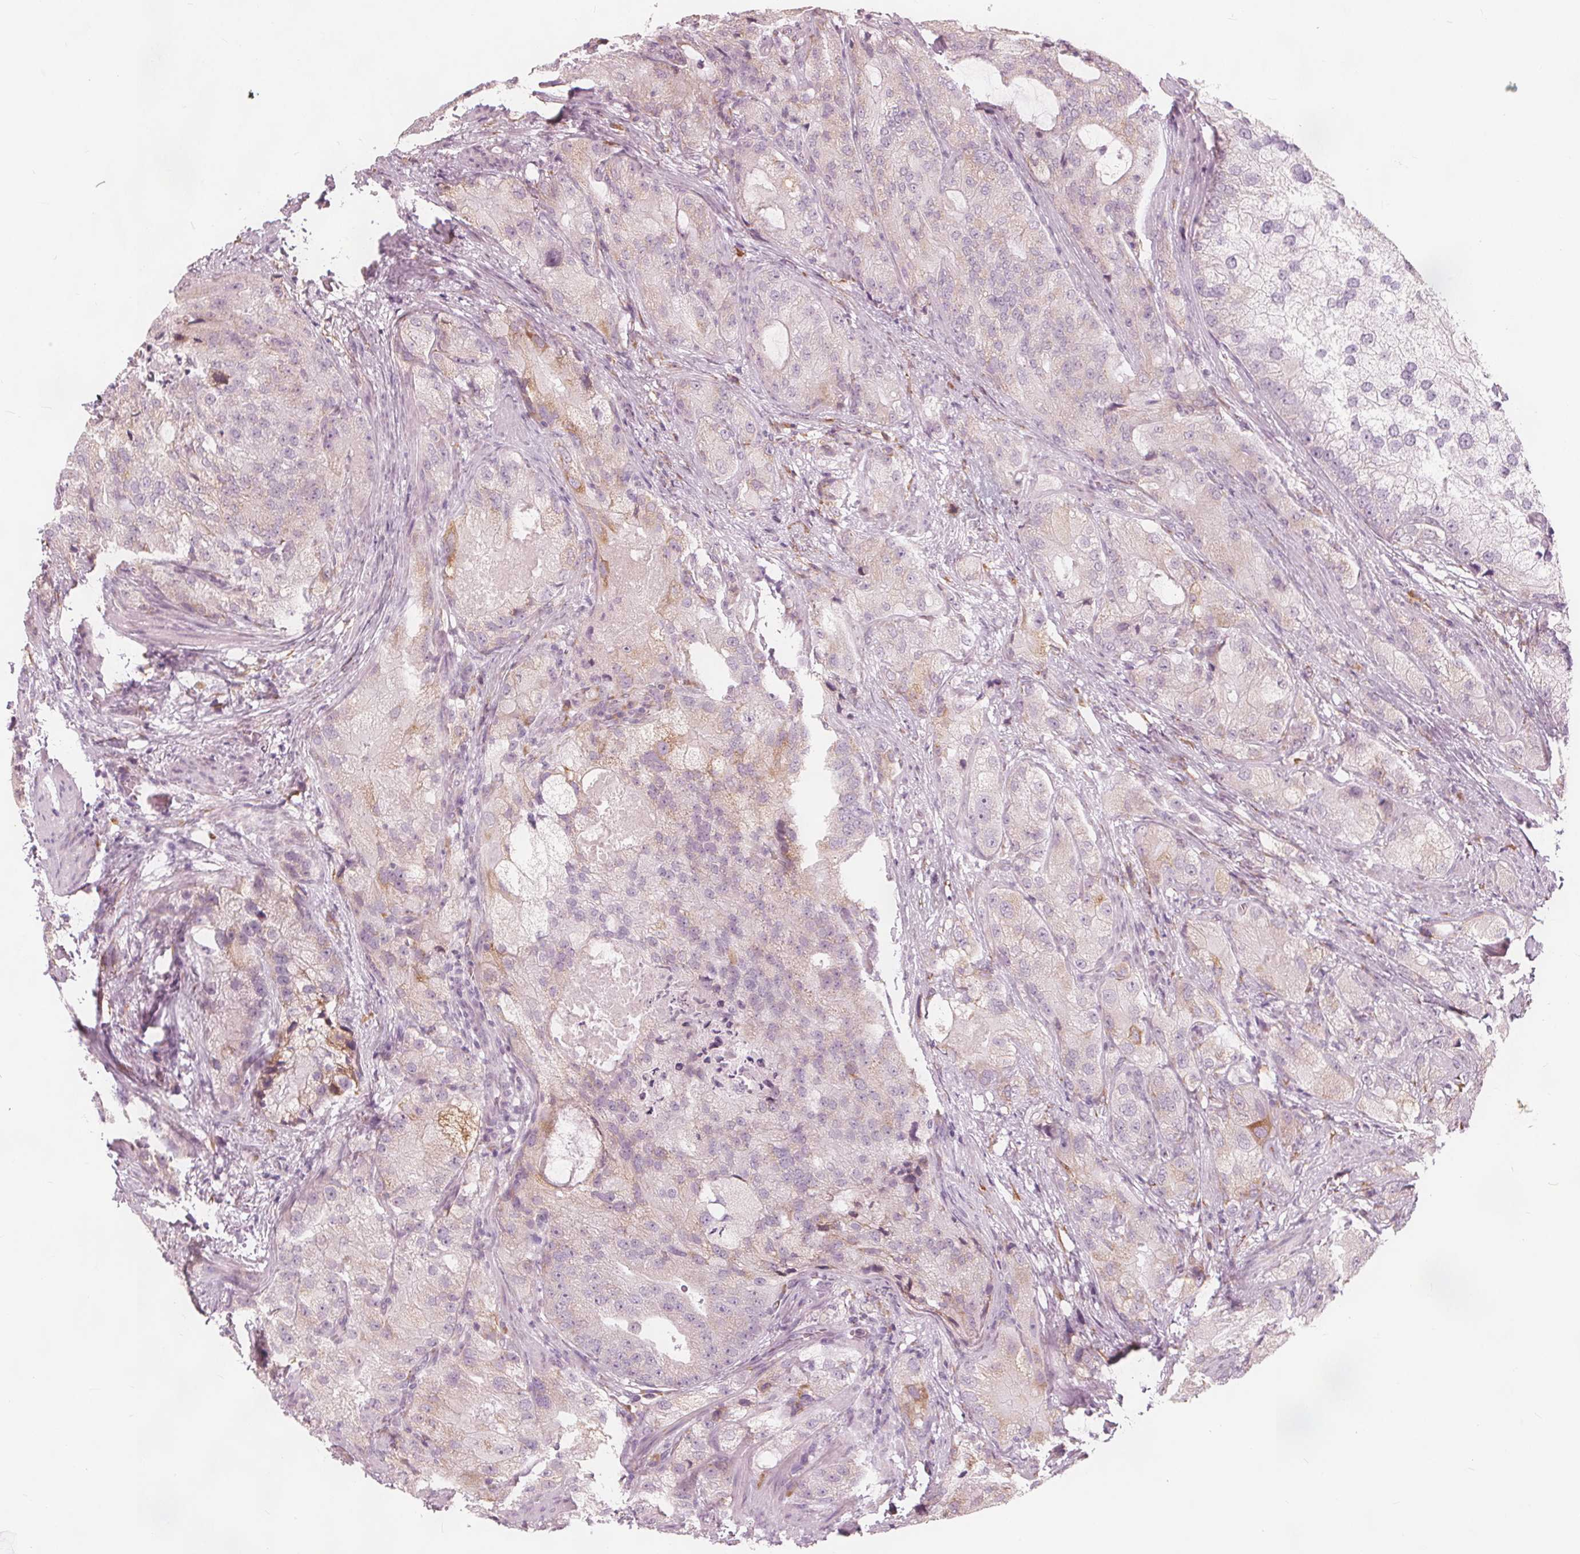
{"staining": {"intensity": "weak", "quantity": "<25%", "location": "cytoplasmic/membranous"}, "tissue": "prostate cancer", "cell_type": "Tumor cells", "image_type": "cancer", "snomed": [{"axis": "morphology", "description": "Adenocarcinoma, High grade"}, {"axis": "topography", "description": "Prostate"}], "caption": "Prostate cancer was stained to show a protein in brown. There is no significant staining in tumor cells.", "gene": "BRSK1", "patient": {"sex": "male", "age": 70}}